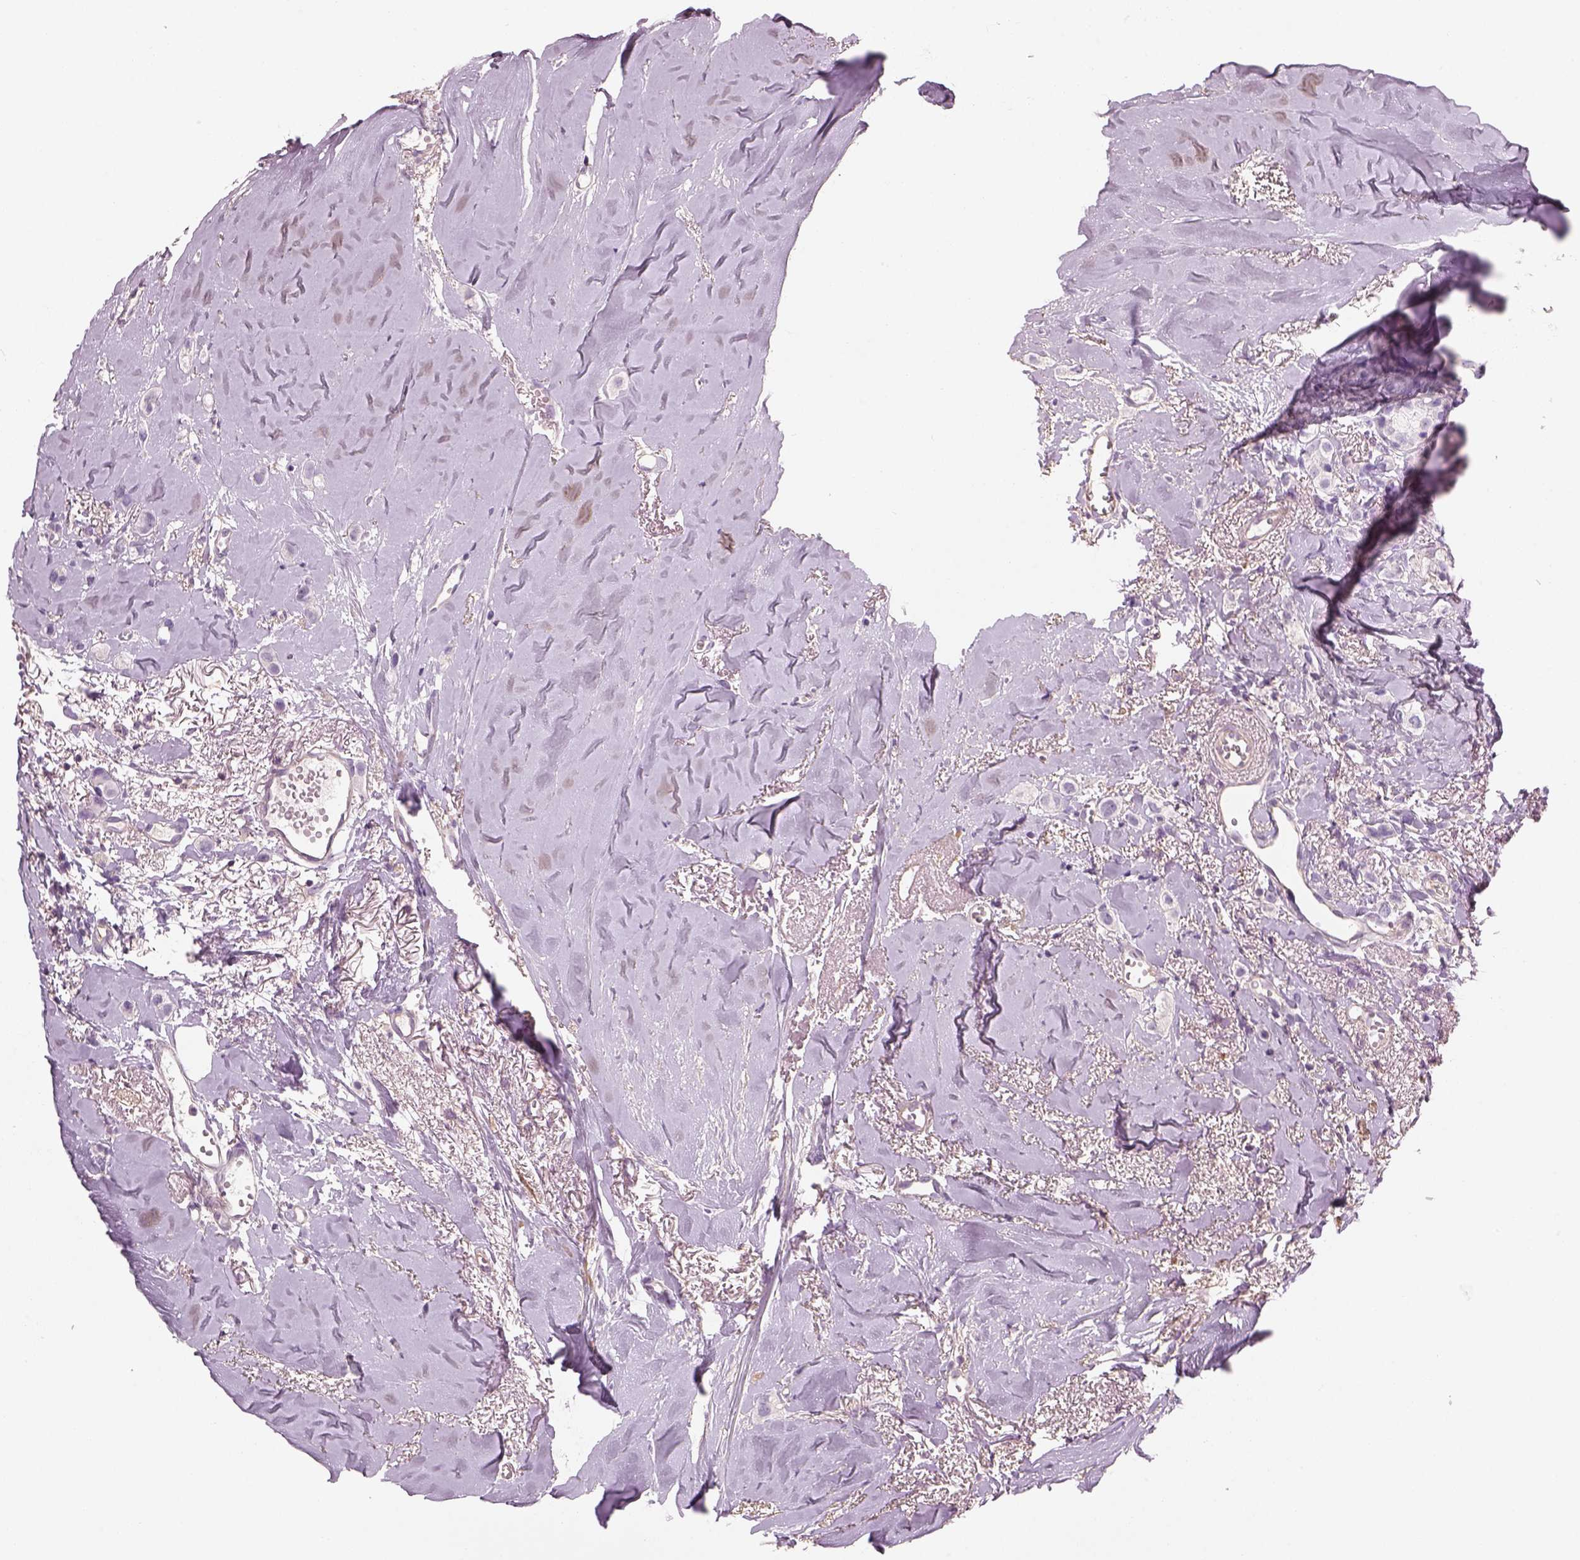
{"staining": {"intensity": "negative", "quantity": "none", "location": "none"}, "tissue": "breast cancer", "cell_type": "Tumor cells", "image_type": "cancer", "snomed": [{"axis": "morphology", "description": "Duct carcinoma"}, {"axis": "topography", "description": "Breast"}], "caption": "High magnification brightfield microscopy of breast cancer stained with DAB (3,3'-diaminobenzidine) (brown) and counterstained with hematoxylin (blue): tumor cells show no significant positivity.", "gene": "OTUD6A", "patient": {"sex": "female", "age": 85}}